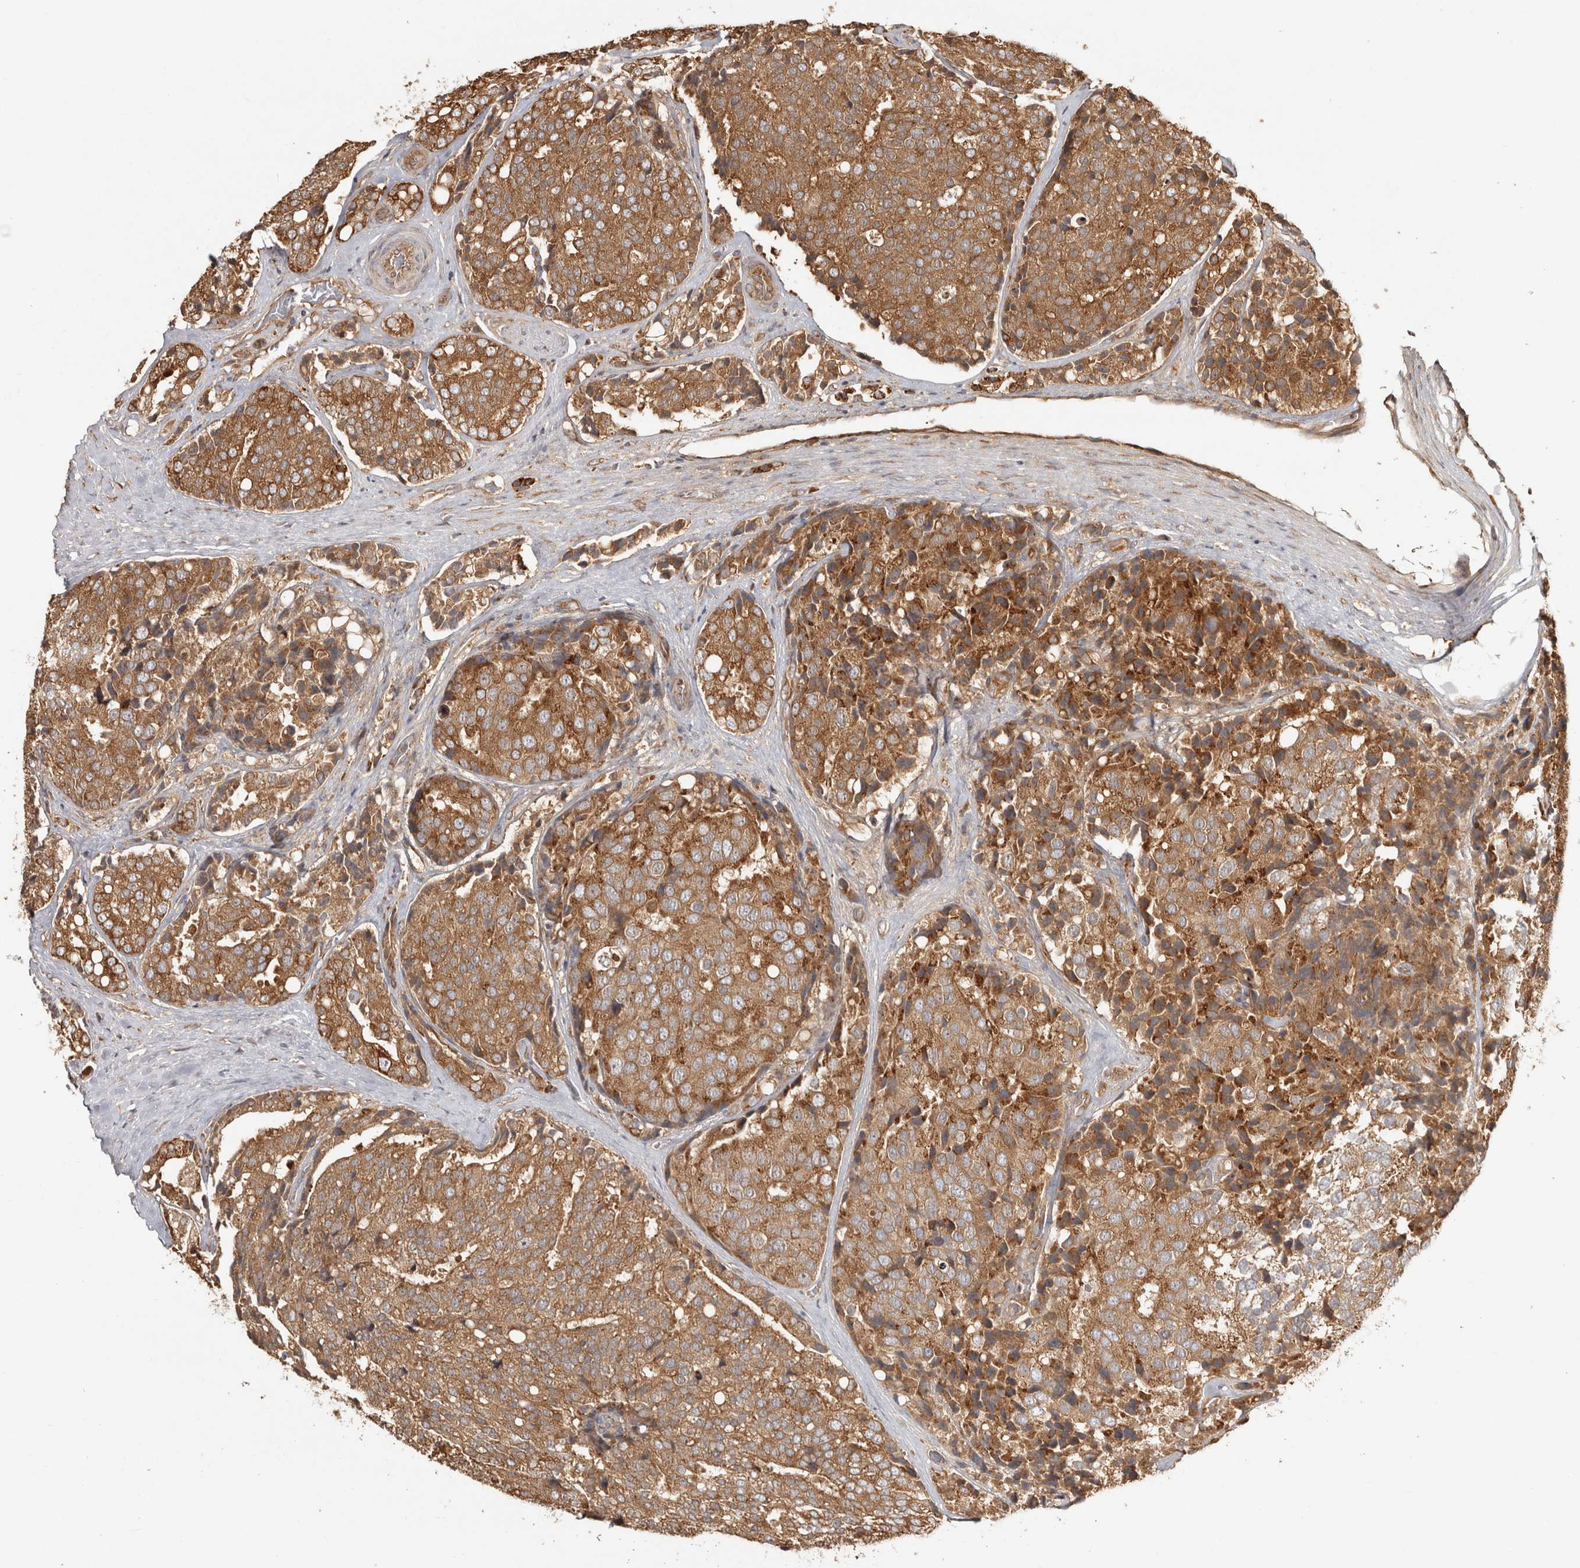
{"staining": {"intensity": "moderate", "quantity": ">75%", "location": "cytoplasmic/membranous"}, "tissue": "prostate cancer", "cell_type": "Tumor cells", "image_type": "cancer", "snomed": [{"axis": "morphology", "description": "Adenocarcinoma, High grade"}, {"axis": "topography", "description": "Prostate"}], "caption": "Prostate cancer (adenocarcinoma (high-grade)) tissue shows moderate cytoplasmic/membranous positivity in about >75% of tumor cells (Brightfield microscopy of DAB IHC at high magnification).", "gene": "CAMSAP2", "patient": {"sex": "male", "age": 50}}